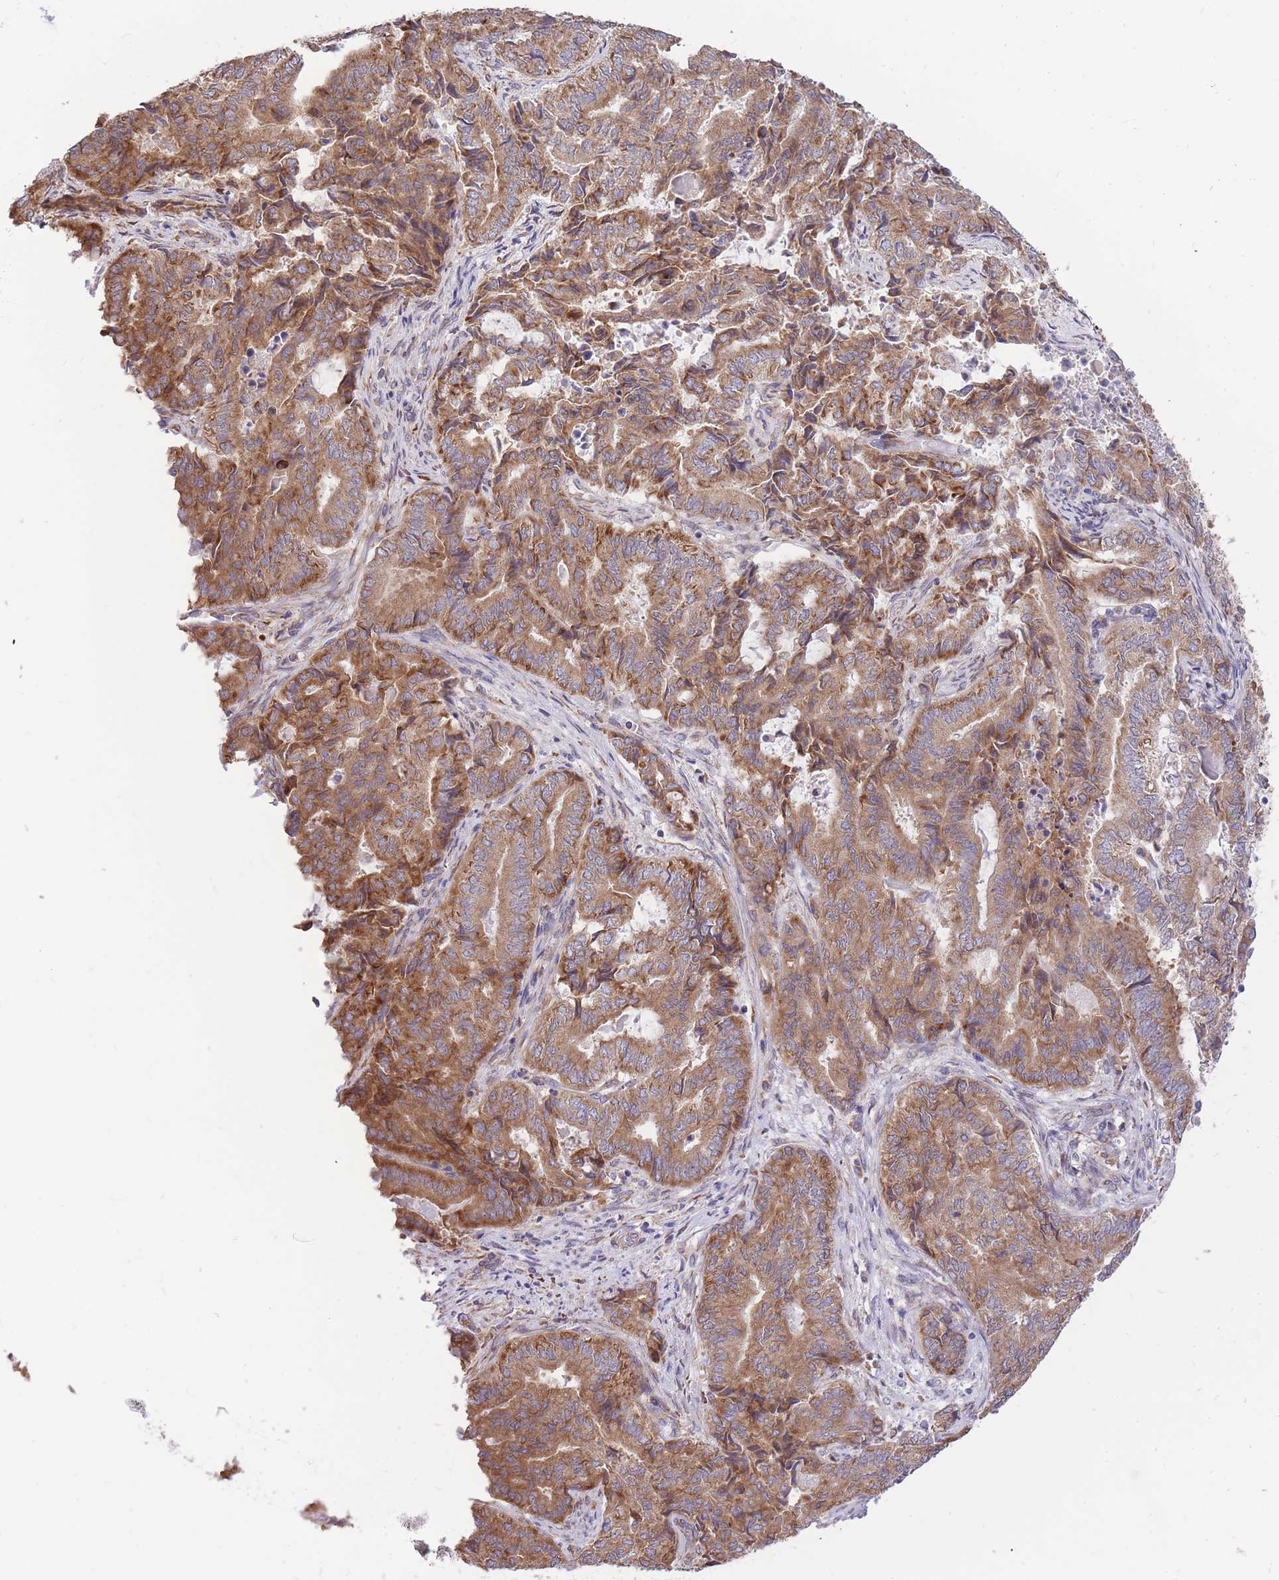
{"staining": {"intensity": "moderate", "quantity": ">75%", "location": "cytoplasmic/membranous"}, "tissue": "endometrial cancer", "cell_type": "Tumor cells", "image_type": "cancer", "snomed": [{"axis": "morphology", "description": "Adenocarcinoma, NOS"}, {"axis": "topography", "description": "Endometrium"}], "caption": "There is medium levels of moderate cytoplasmic/membranous positivity in tumor cells of endometrial adenocarcinoma, as demonstrated by immunohistochemical staining (brown color).", "gene": "GBP7", "patient": {"sex": "female", "age": 80}}